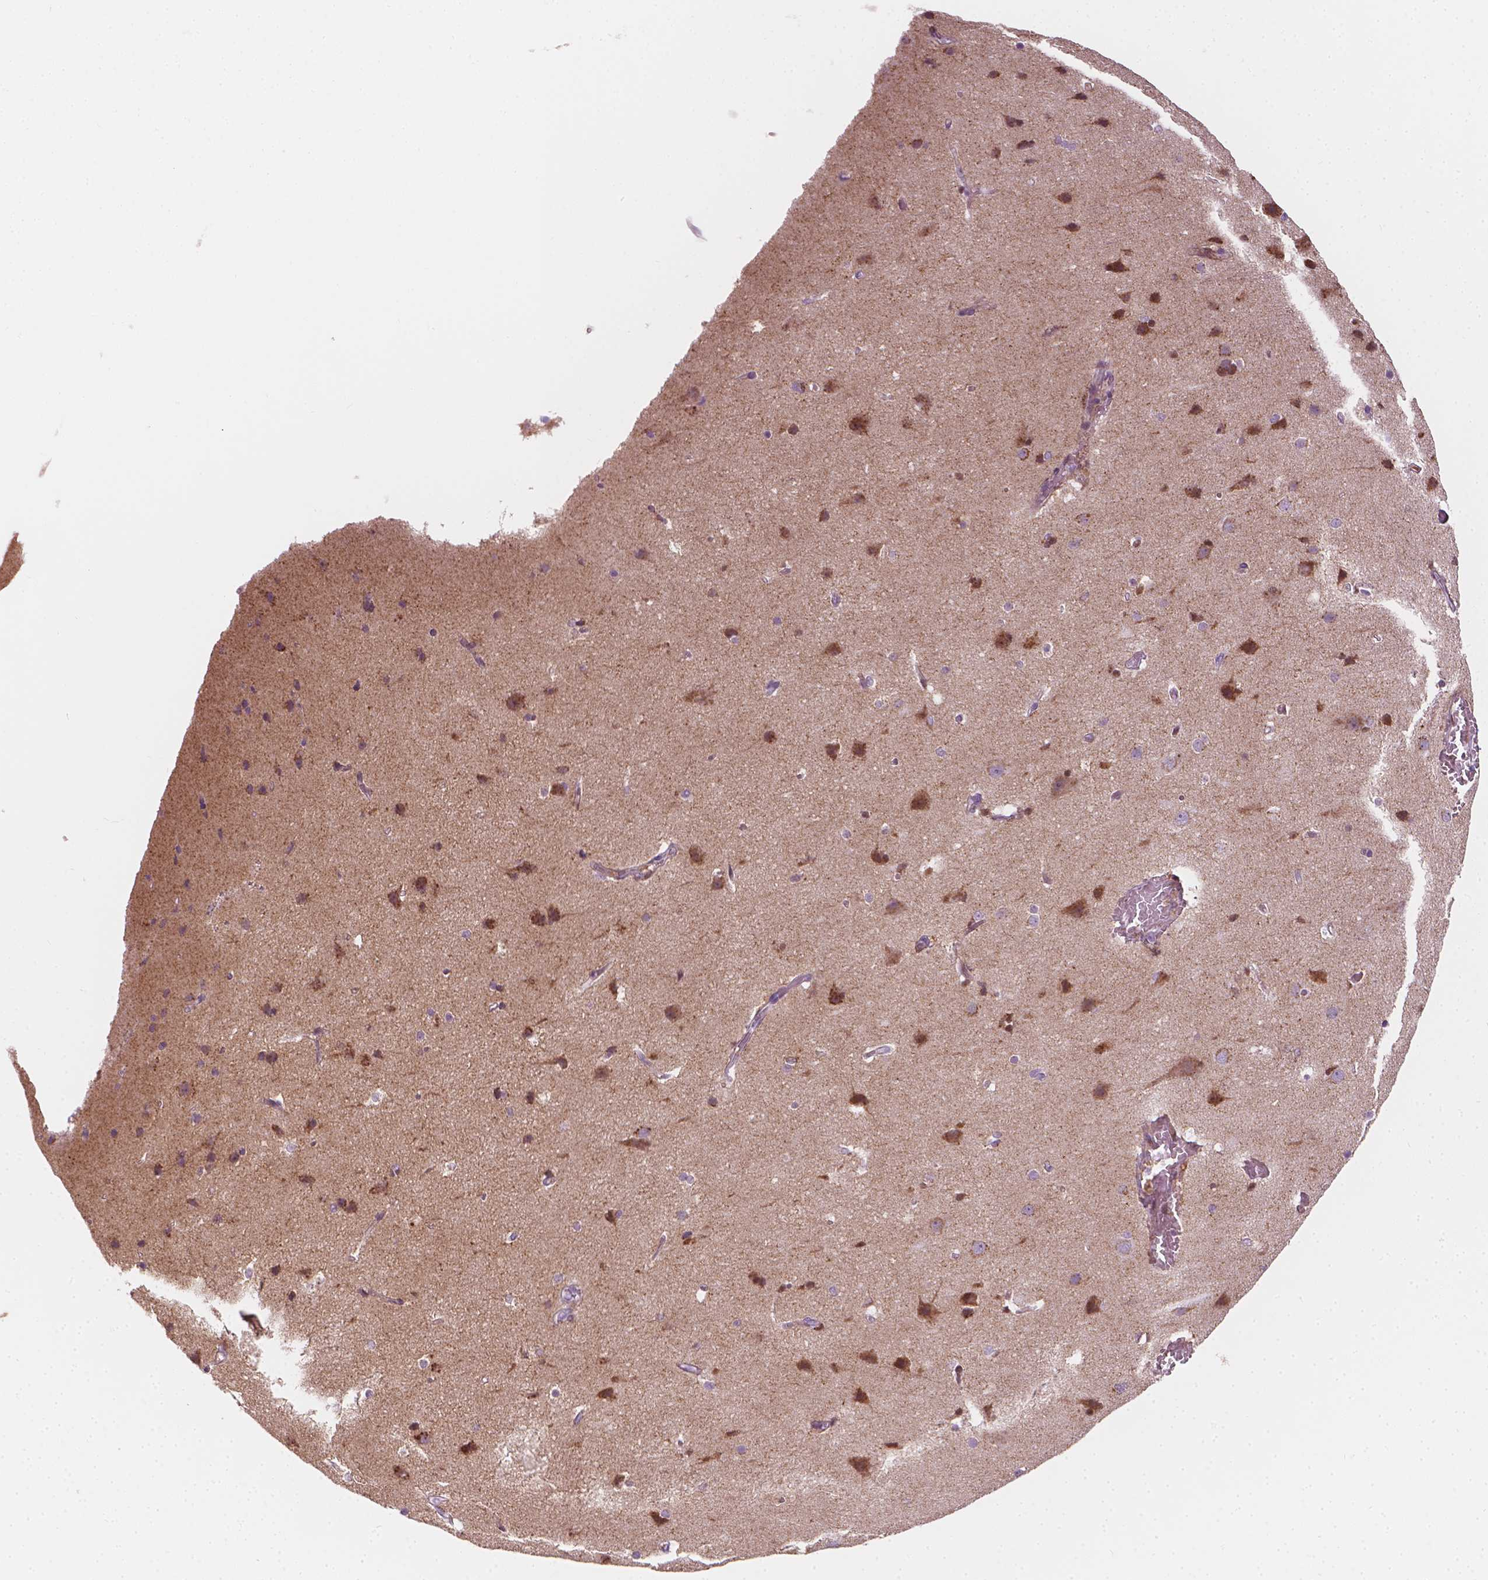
{"staining": {"intensity": "negative", "quantity": "none", "location": "none"}, "tissue": "cerebral cortex", "cell_type": "Endothelial cells", "image_type": "normal", "snomed": [{"axis": "morphology", "description": "Normal tissue, NOS"}, {"axis": "topography", "description": "Cerebral cortex"}], "caption": "The histopathology image exhibits no staining of endothelial cells in benign cerebral cortex. (IHC, brightfield microscopy, high magnification).", "gene": "SCG3", "patient": {"sex": "male", "age": 37}}